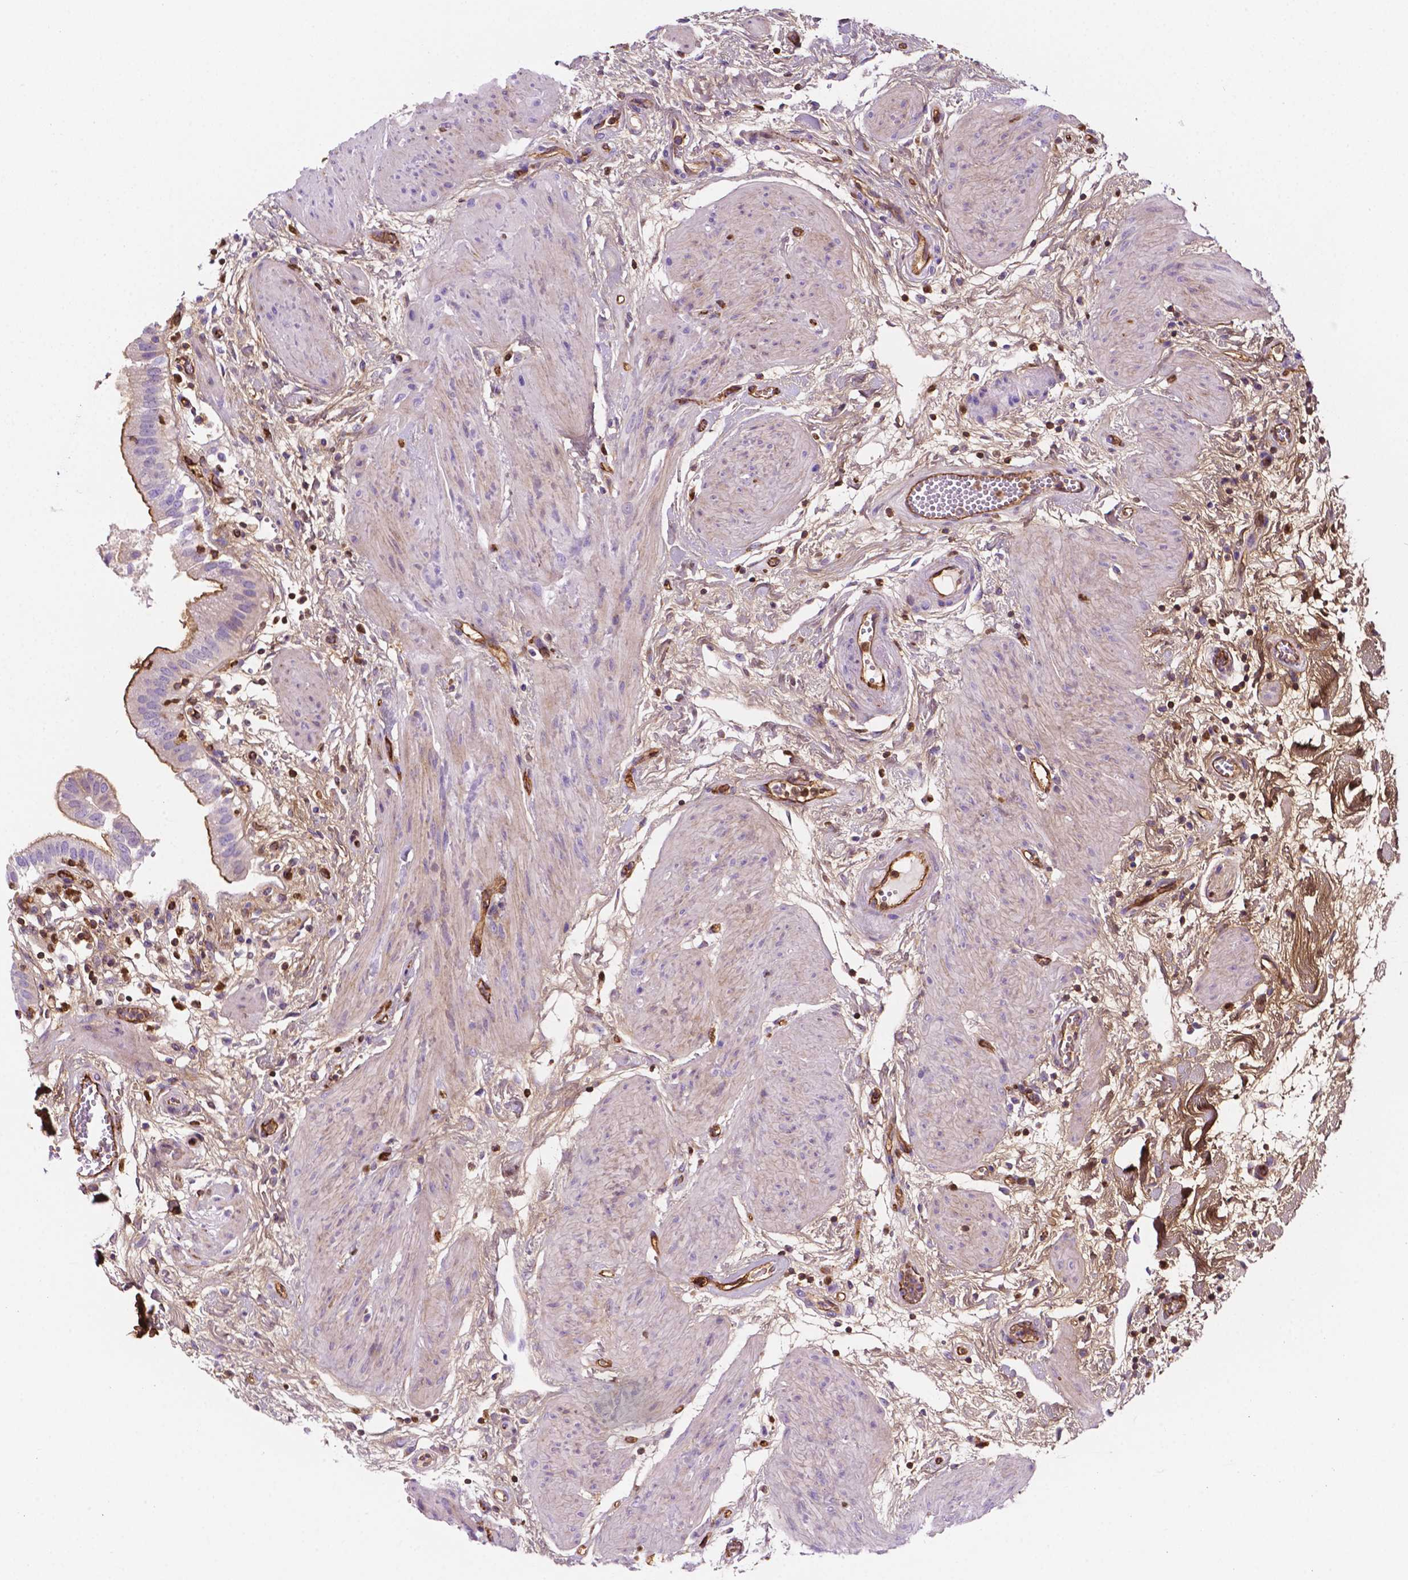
{"staining": {"intensity": "moderate", "quantity": "<25%", "location": "cytoplasmic/membranous"}, "tissue": "gallbladder", "cell_type": "Glandular cells", "image_type": "normal", "snomed": [{"axis": "morphology", "description": "Normal tissue, NOS"}, {"axis": "topography", "description": "Gallbladder"}], "caption": "Immunohistochemistry photomicrograph of unremarkable gallbladder stained for a protein (brown), which displays low levels of moderate cytoplasmic/membranous positivity in about <25% of glandular cells.", "gene": "DCN", "patient": {"sex": "female", "age": 65}}